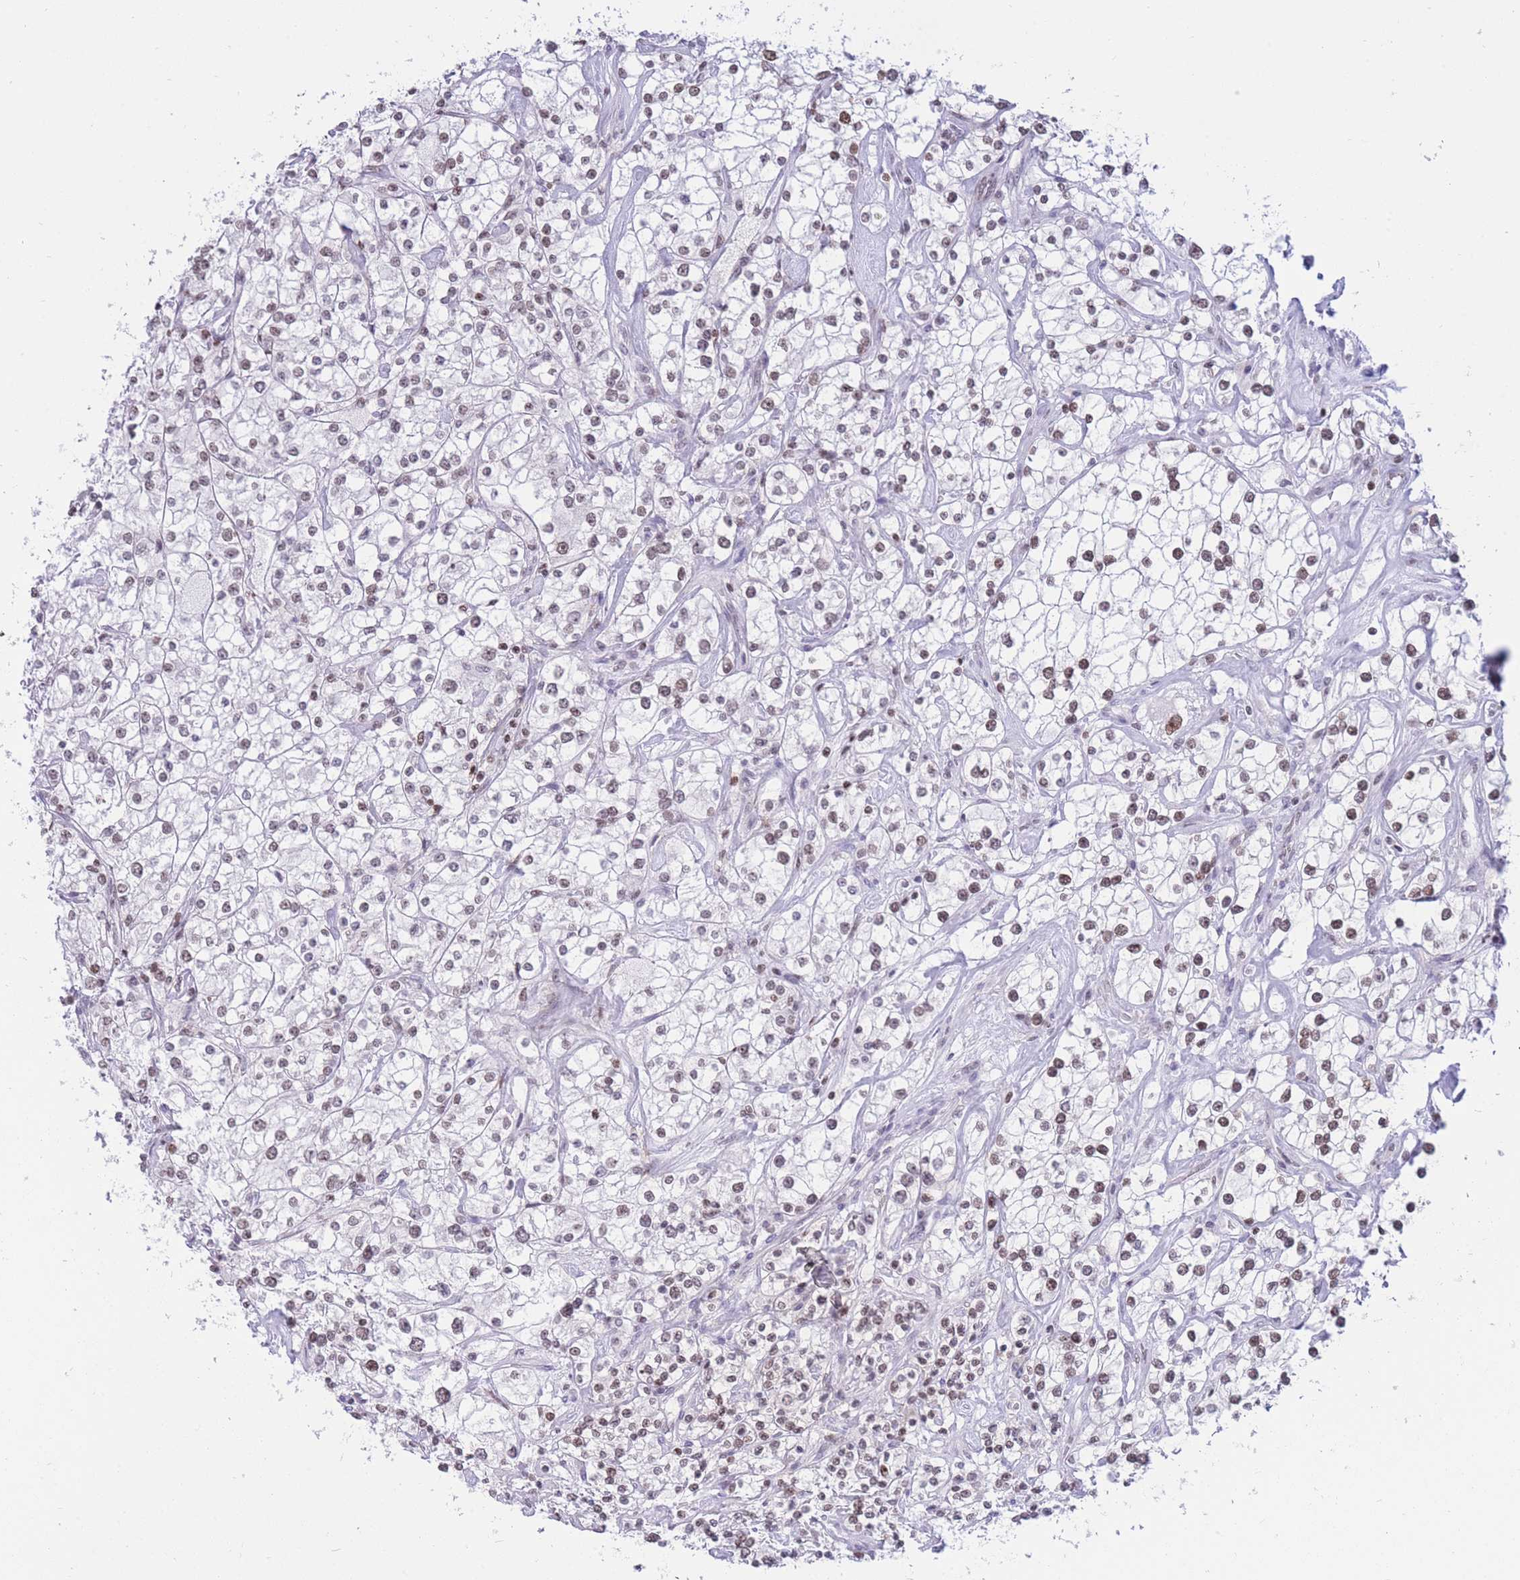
{"staining": {"intensity": "weak", "quantity": ">75%", "location": "nuclear"}, "tissue": "renal cancer", "cell_type": "Tumor cells", "image_type": "cancer", "snomed": [{"axis": "morphology", "description": "Adenocarcinoma, NOS"}, {"axis": "topography", "description": "Kidney"}], "caption": "A low amount of weak nuclear positivity is identified in approximately >75% of tumor cells in renal cancer (adenocarcinoma) tissue.", "gene": "HMGN1", "patient": {"sex": "male", "age": 77}}